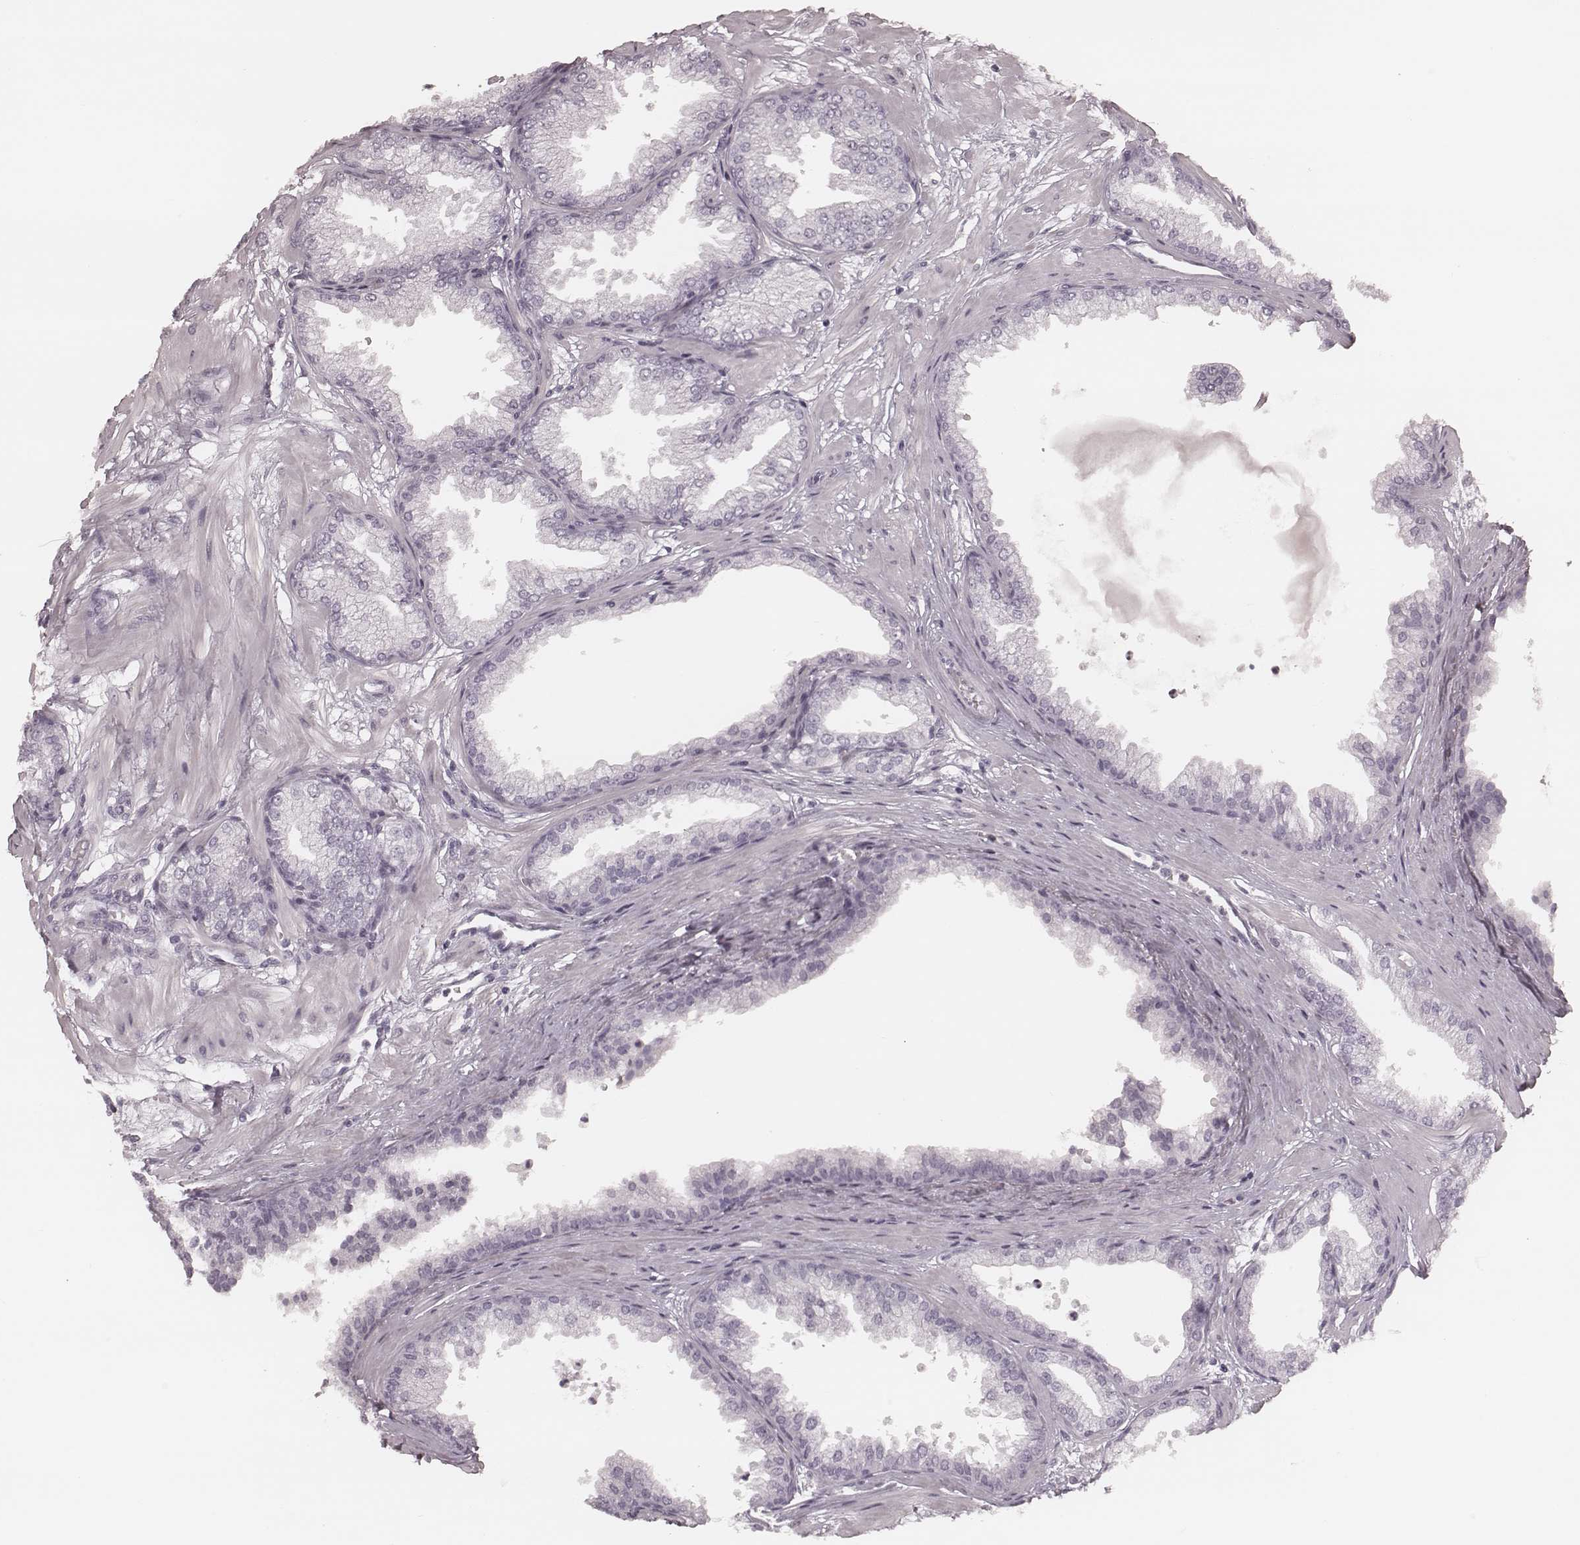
{"staining": {"intensity": "negative", "quantity": "none", "location": "none"}, "tissue": "prostate", "cell_type": "Glandular cells", "image_type": "normal", "snomed": [{"axis": "morphology", "description": "Normal tissue, NOS"}, {"axis": "topography", "description": "Prostate"}], "caption": "Immunohistochemistry of benign human prostate displays no expression in glandular cells.", "gene": "KRT74", "patient": {"sex": "male", "age": 37}}